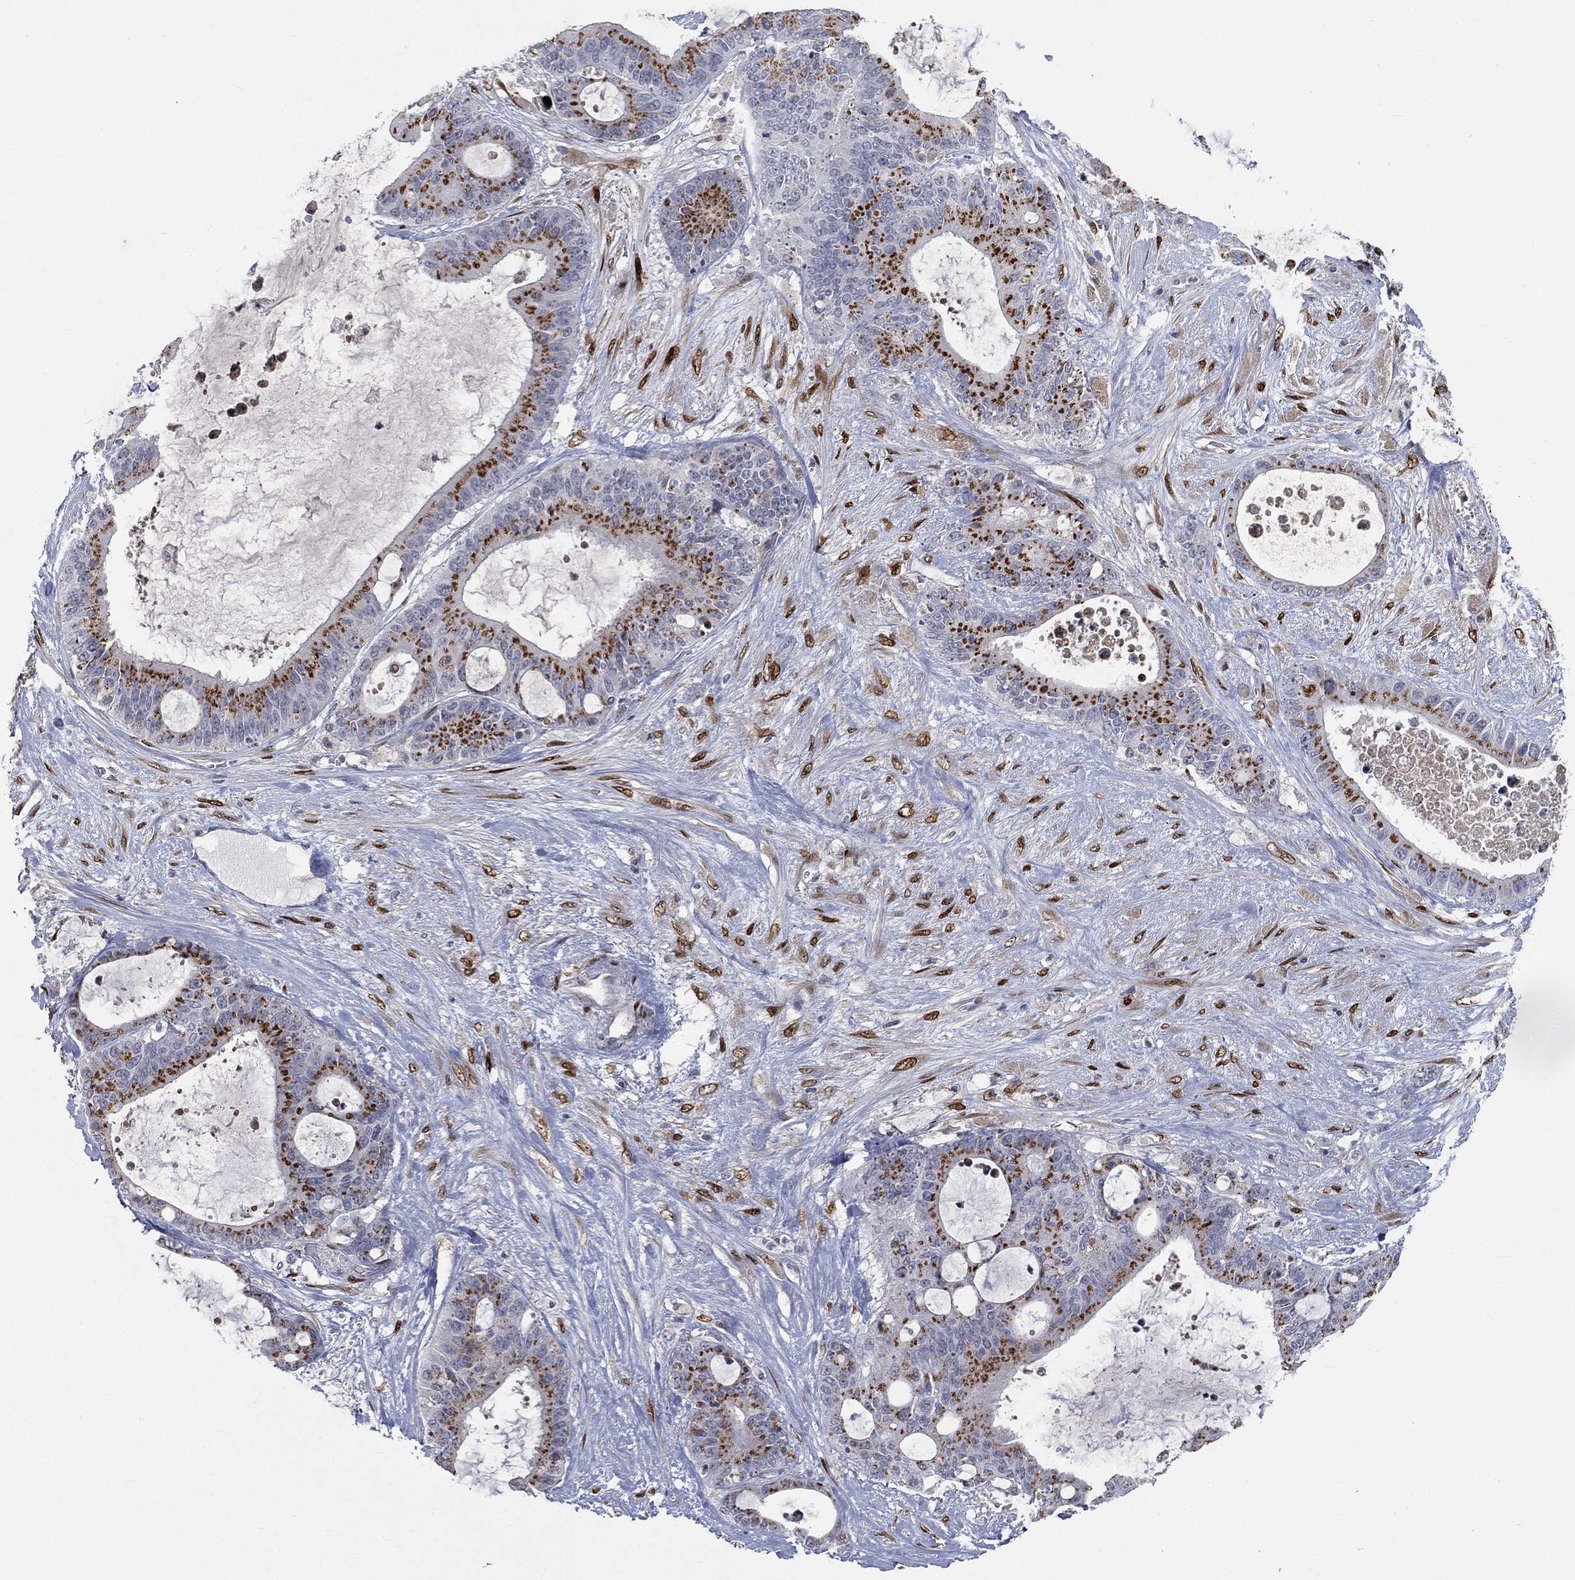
{"staining": {"intensity": "strong", "quantity": "25%-75%", "location": "cytoplasmic/membranous"}, "tissue": "liver cancer", "cell_type": "Tumor cells", "image_type": "cancer", "snomed": [{"axis": "morphology", "description": "Normal tissue, NOS"}, {"axis": "morphology", "description": "Cholangiocarcinoma"}, {"axis": "topography", "description": "Liver"}, {"axis": "topography", "description": "Peripheral nerve tissue"}], "caption": "Cholangiocarcinoma (liver) stained with a protein marker exhibits strong staining in tumor cells.", "gene": "CASD1", "patient": {"sex": "female", "age": 73}}